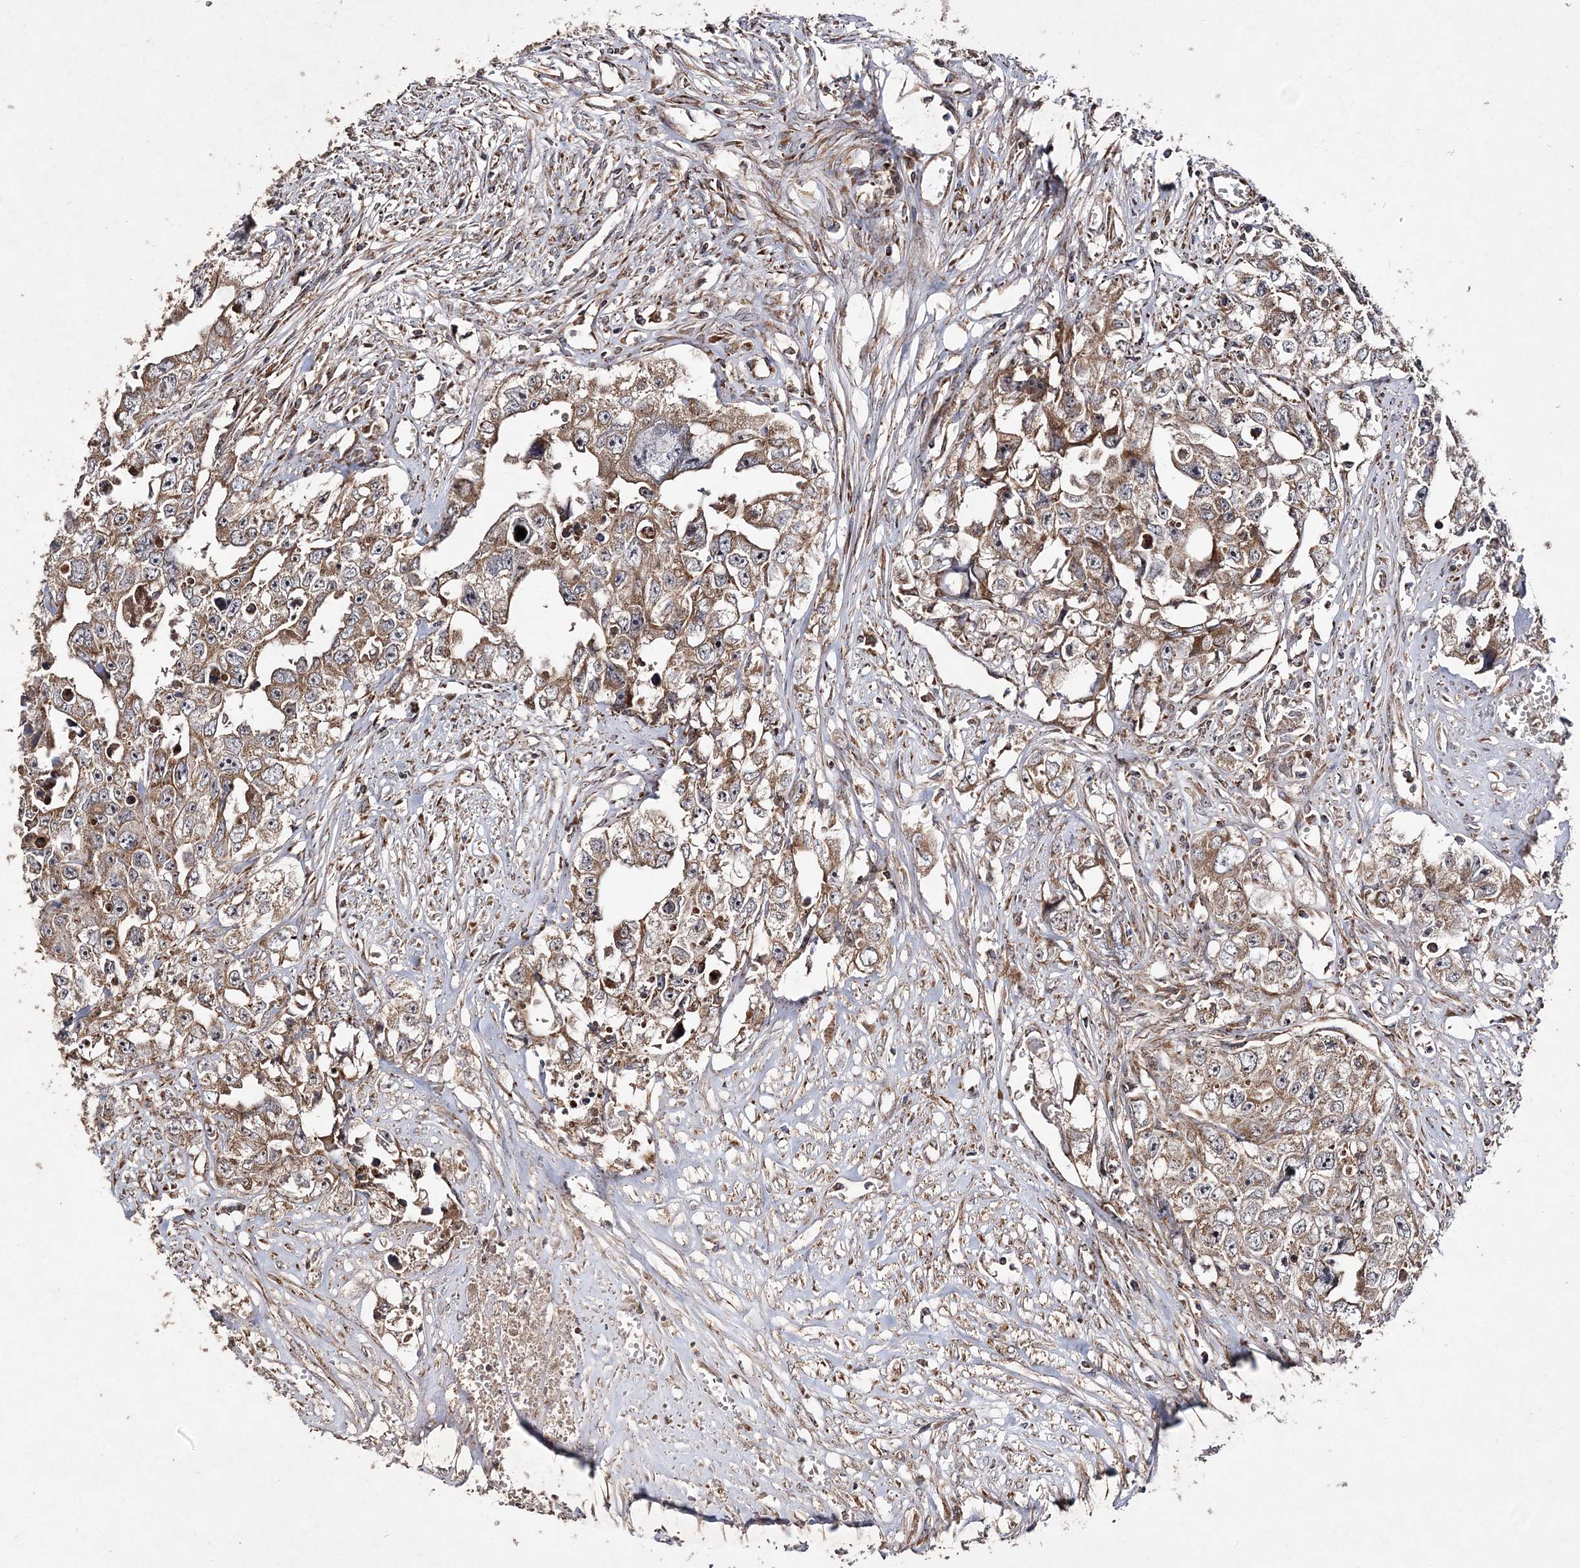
{"staining": {"intensity": "moderate", "quantity": ">75%", "location": "cytoplasmic/membranous"}, "tissue": "testis cancer", "cell_type": "Tumor cells", "image_type": "cancer", "snomed": [{"axis": "morphology", "description": "Seminoma, NOS"}, {"axis": "morphology", "description": "Carcinoma, Embryonal, NOS"}, {"axis": "topography", "description": "Testis"}], "caption": "The immunohistochemical stain labels moderate cytoplasmic/membranous positivity in tumor cells of testis cancer tissue.", "gene": "POC5", "patient": {"sex": "male", "age": 43}}